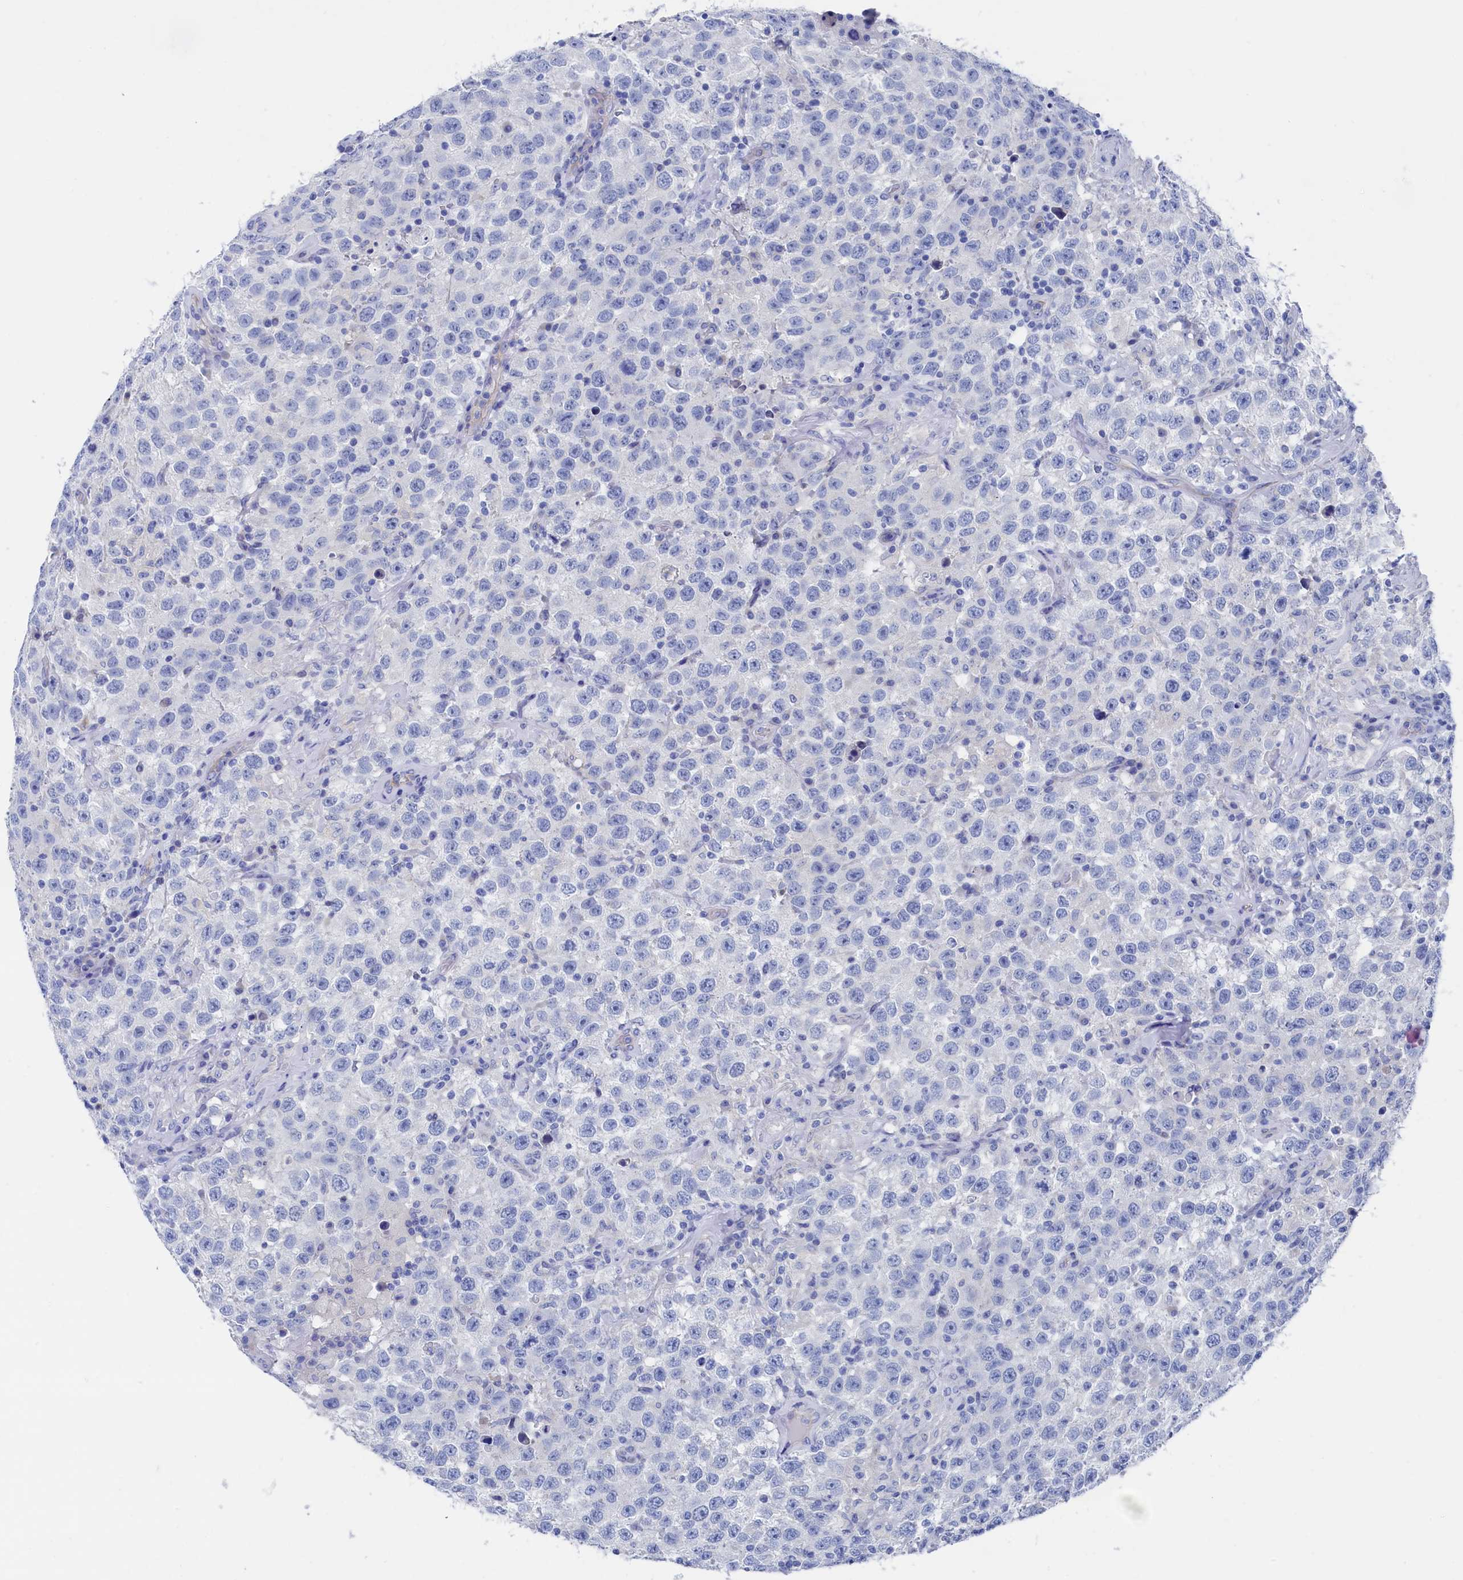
{"staining": {"intensity": "negative", "quantity": "none", "location": "none"}, "tissue": "testis cancer", "cell_type": "Tumor cells", "image_type": "cancer", "snomed": [{"axis": "morphology", "description": "Seminoma, NOS"}, {"axis": "topography", "description": "Testis"}], "caption": "IHC of testis cancer reveals no expression in tumor cells.", "gene": "TMOD2", "patient": {"sex": "male", "age": 41}}